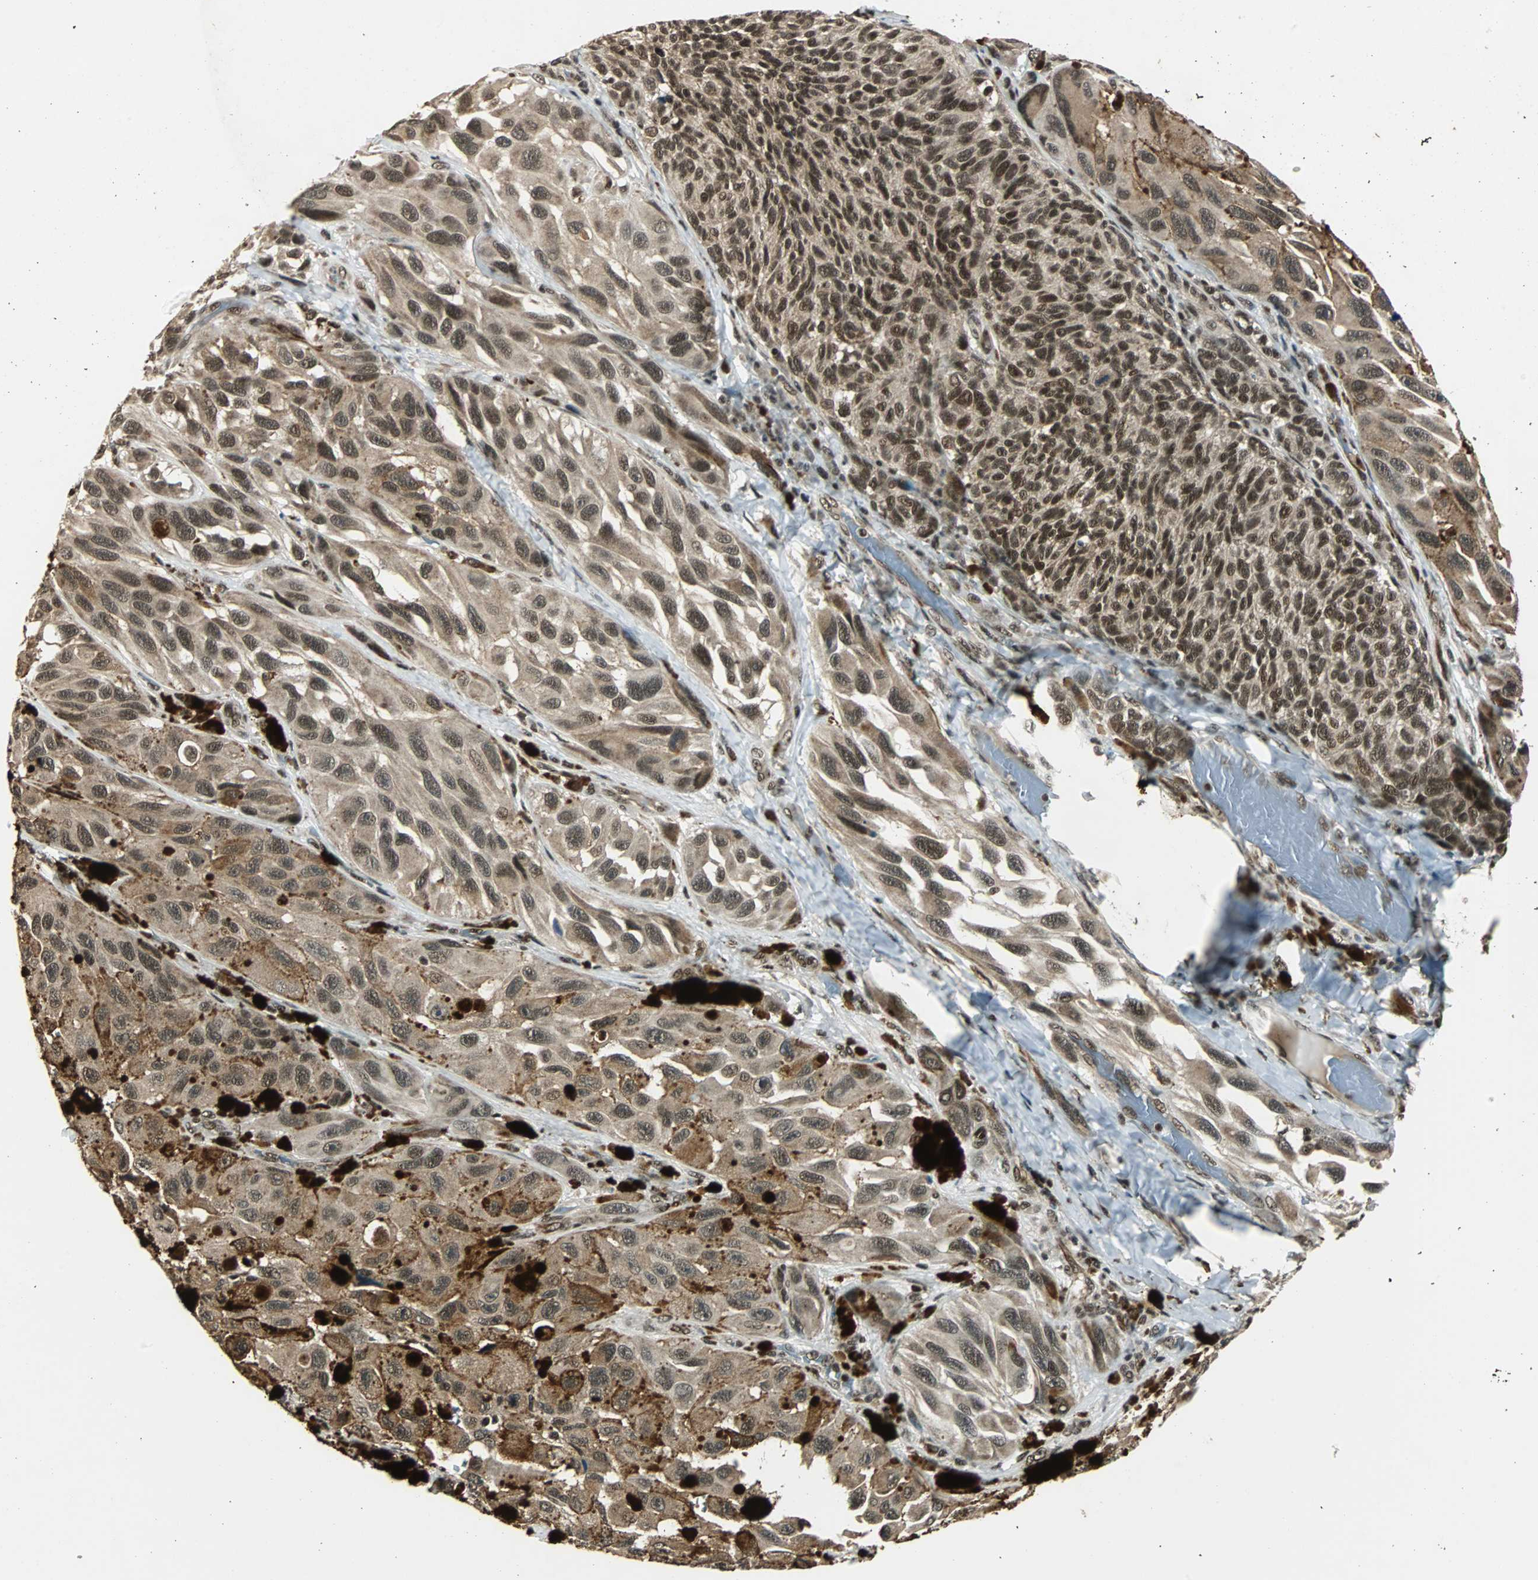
{"staining": {"intensity": "strong", "quantity": ">75%", "location": "cytoplasmic/membranous,nuclear"}, "tissue": "melanoma", "cell_type": "Tumor cells", "image_type": "cancer", "snomed": [{"axis": "morphology", "description": "Malignant melanoma, NOS"}, {"axis": "topography", "description": "Skin"}], "caption": "Immunohistochemical staining of human malignant melanoma reveals high levels of strong cytoplasmic/membranous and nuclear positivity in approximately >75% of tumor cells. The staining is performed using DAB (3,3'-diaminobenzidine) brown chromogen to label protein expression. The nuclei are counter-stained blue using hematoxylin.", "gene": "TAF5", "patient": {"sex": "female", "age": 73}}